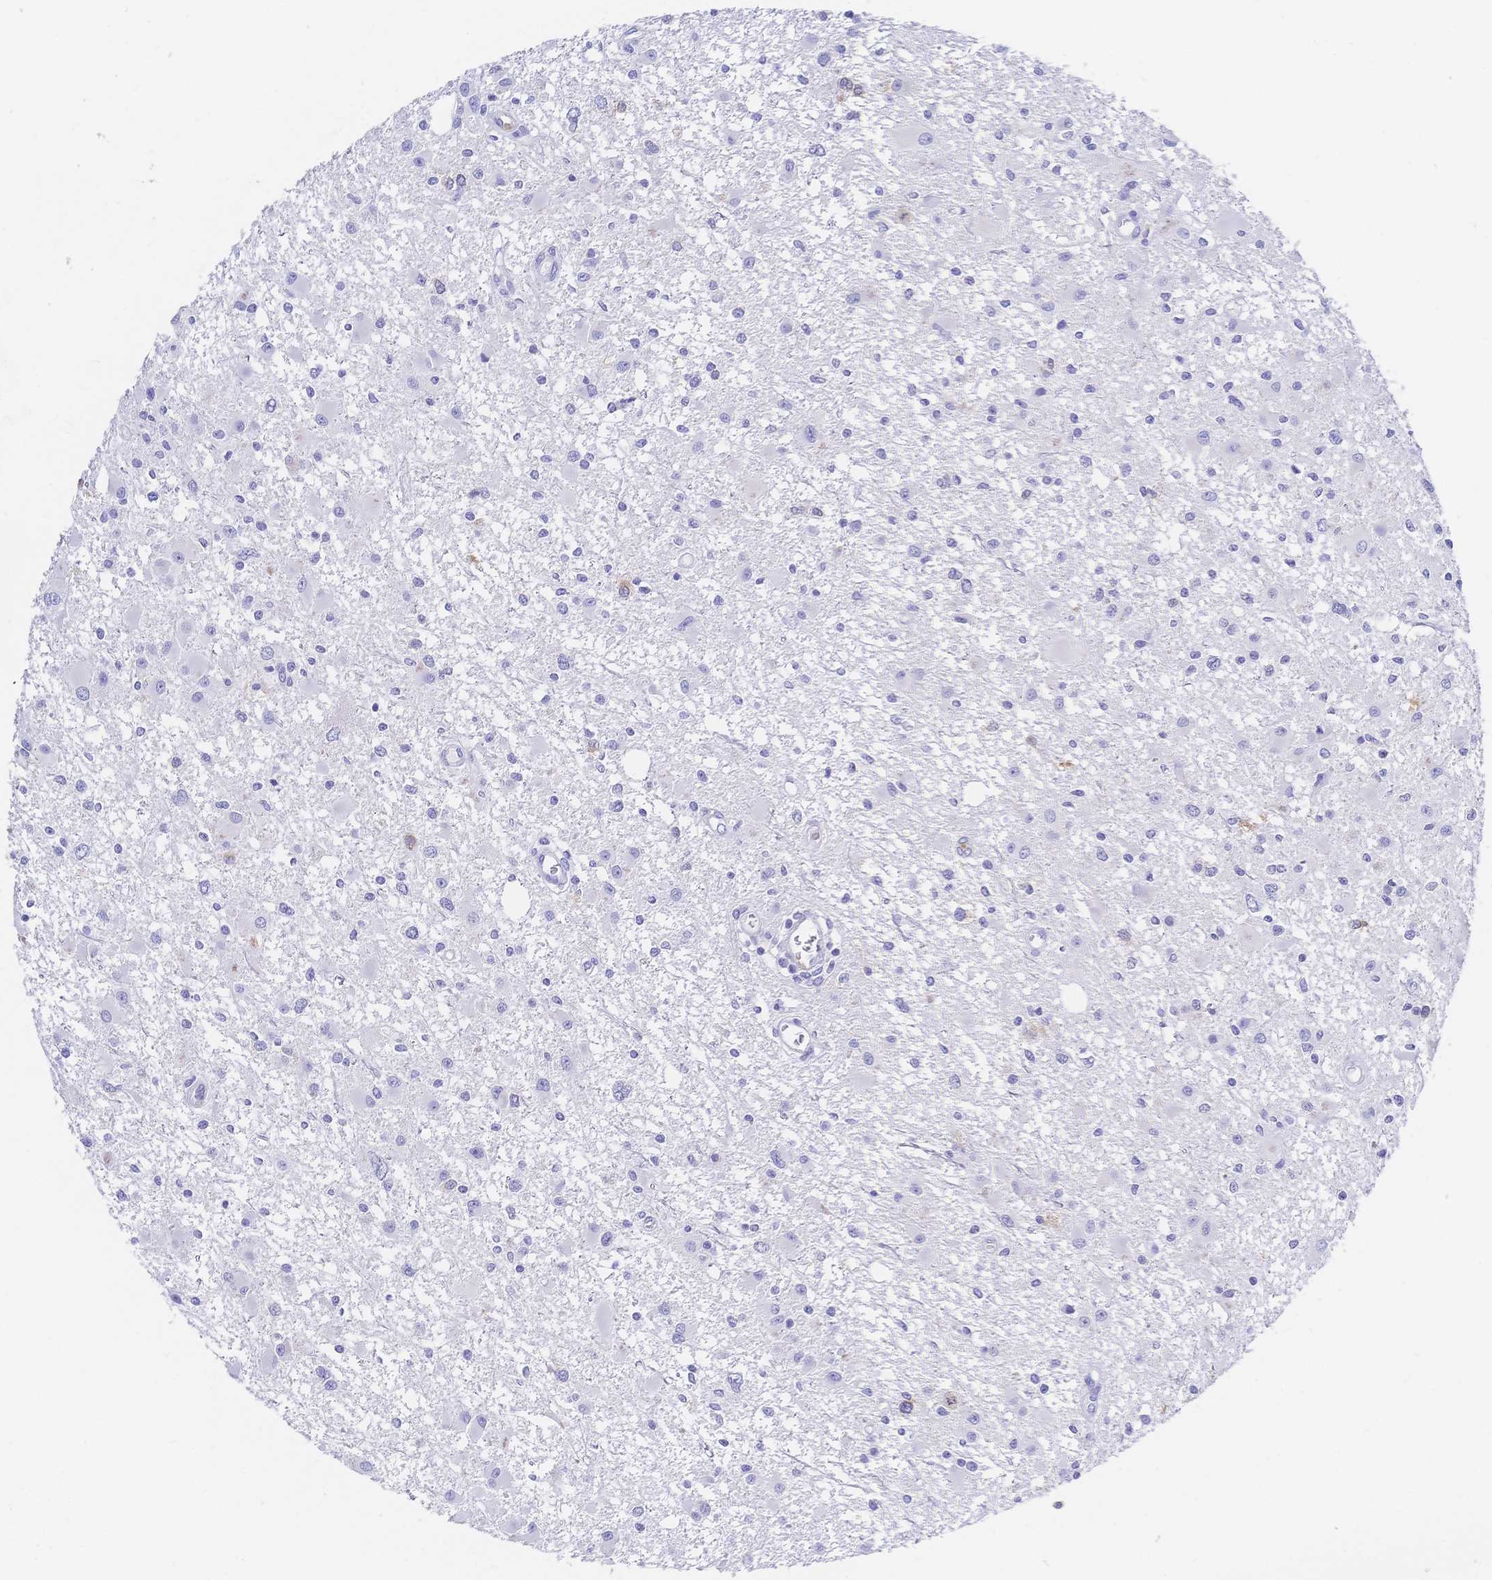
{"staining": {"intensity": "negative", "quantity": "none", "location": "none"}, "tissue": "glioma", "cell_type": "Tumor cells", "image_type": "cancer", "snomed": [{"axis": "morphology", "description": "Glioma, malignant, High grade"}, {"axis": "topography", "description": "Brain"}], "caption": "This is a photomicrograph of IHC staining of high-grade glioma (malignant), which shows no expression in tumor cells.", "gene": "RRM1", "patient": {"sex": "male", "age": 54}}